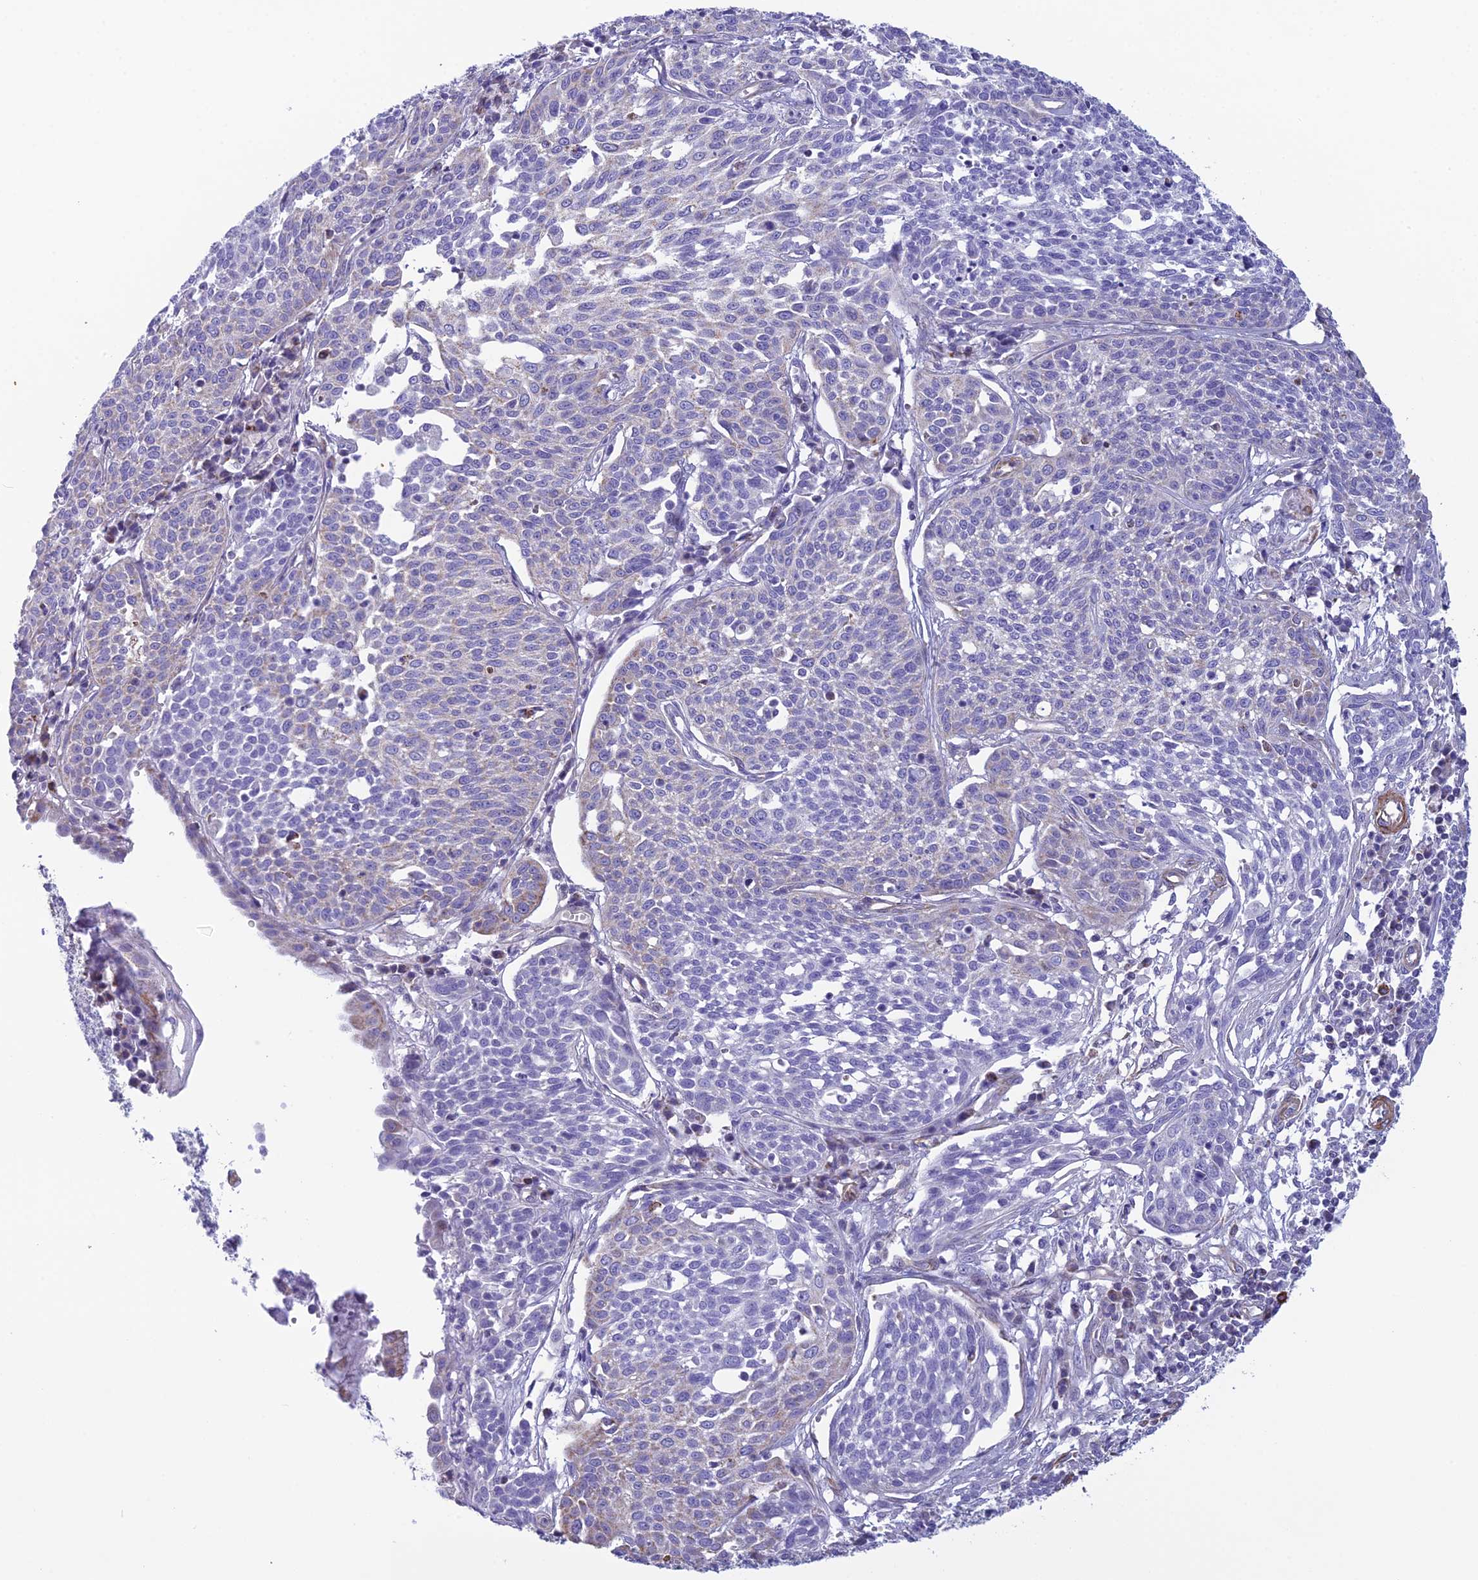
{"staining": {"intensity": "negative", "quantity": "none", "location": "none"}, "tissue": "cervical cancer", "cell_type": "Tumor cells", "image_type": "cancer", "snomed": [{"axis": "morphology", "description": "Squamous cell carcinoma, NOS"}, {"axis": "topography", "description": "Cervix"}], "caption": "The immunohistochemistry photomicrograph has no significant positivity in tumor cells of squamous cell carcinoma (cervical) tissue.", "gene": "POMGNT1", "patient": {"sex": "female", "age": 34}}